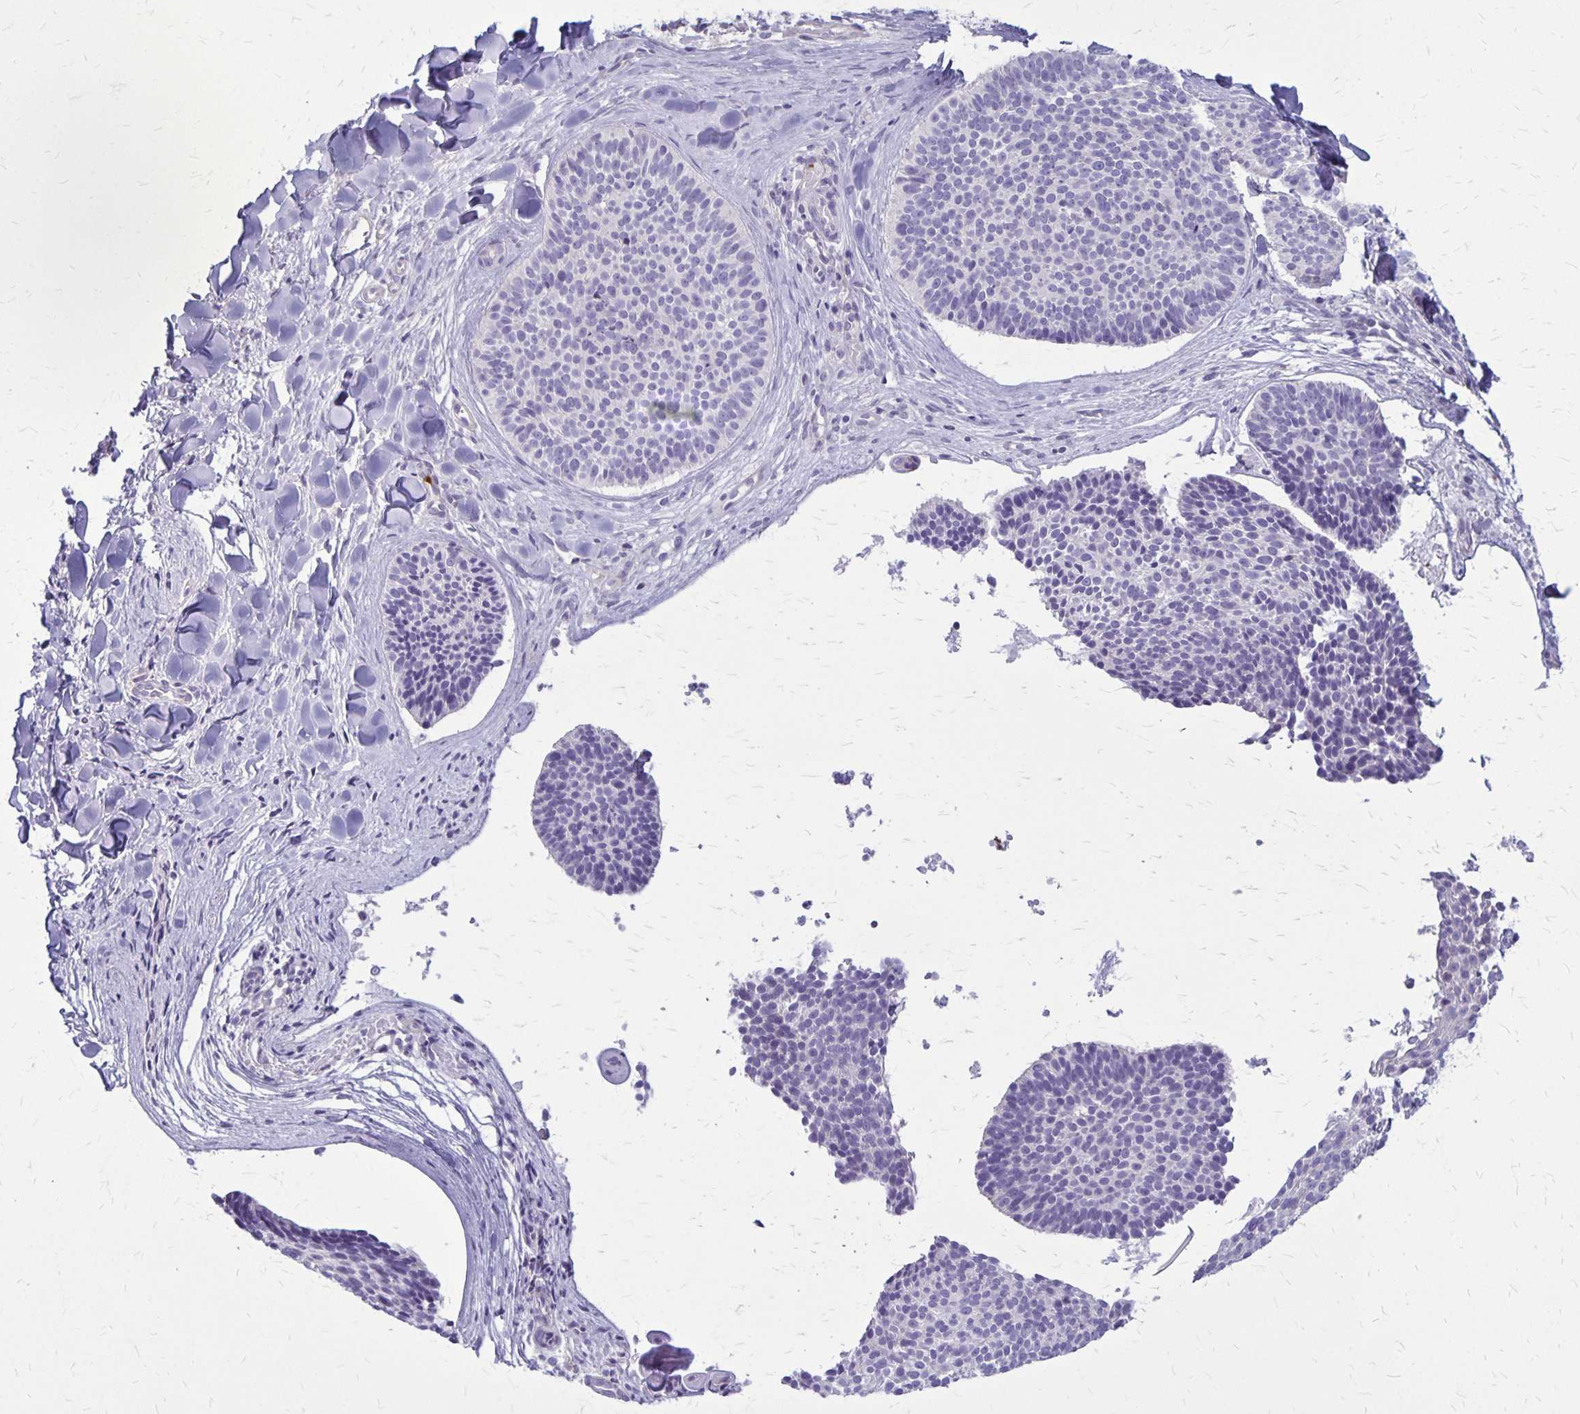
{"staining": {"intensity": "negative", "quantity": "none", "location": "none"}, "tissue": "skin cancer", "cell_type": "Tumor cells", "image_type": "cancer", "snomed": [{"axis": "morphology", "description": "Basal cell carcinoma"}, {"axis": "topography", "description": "Skin"}], "caption": "A histopathology image of skin cancer (basal cell carcinoma) stained for a protein exhibits no brown staining in tumor cells.", "gene": "GP9", "patient": {"sex": "male", "age": 82}}